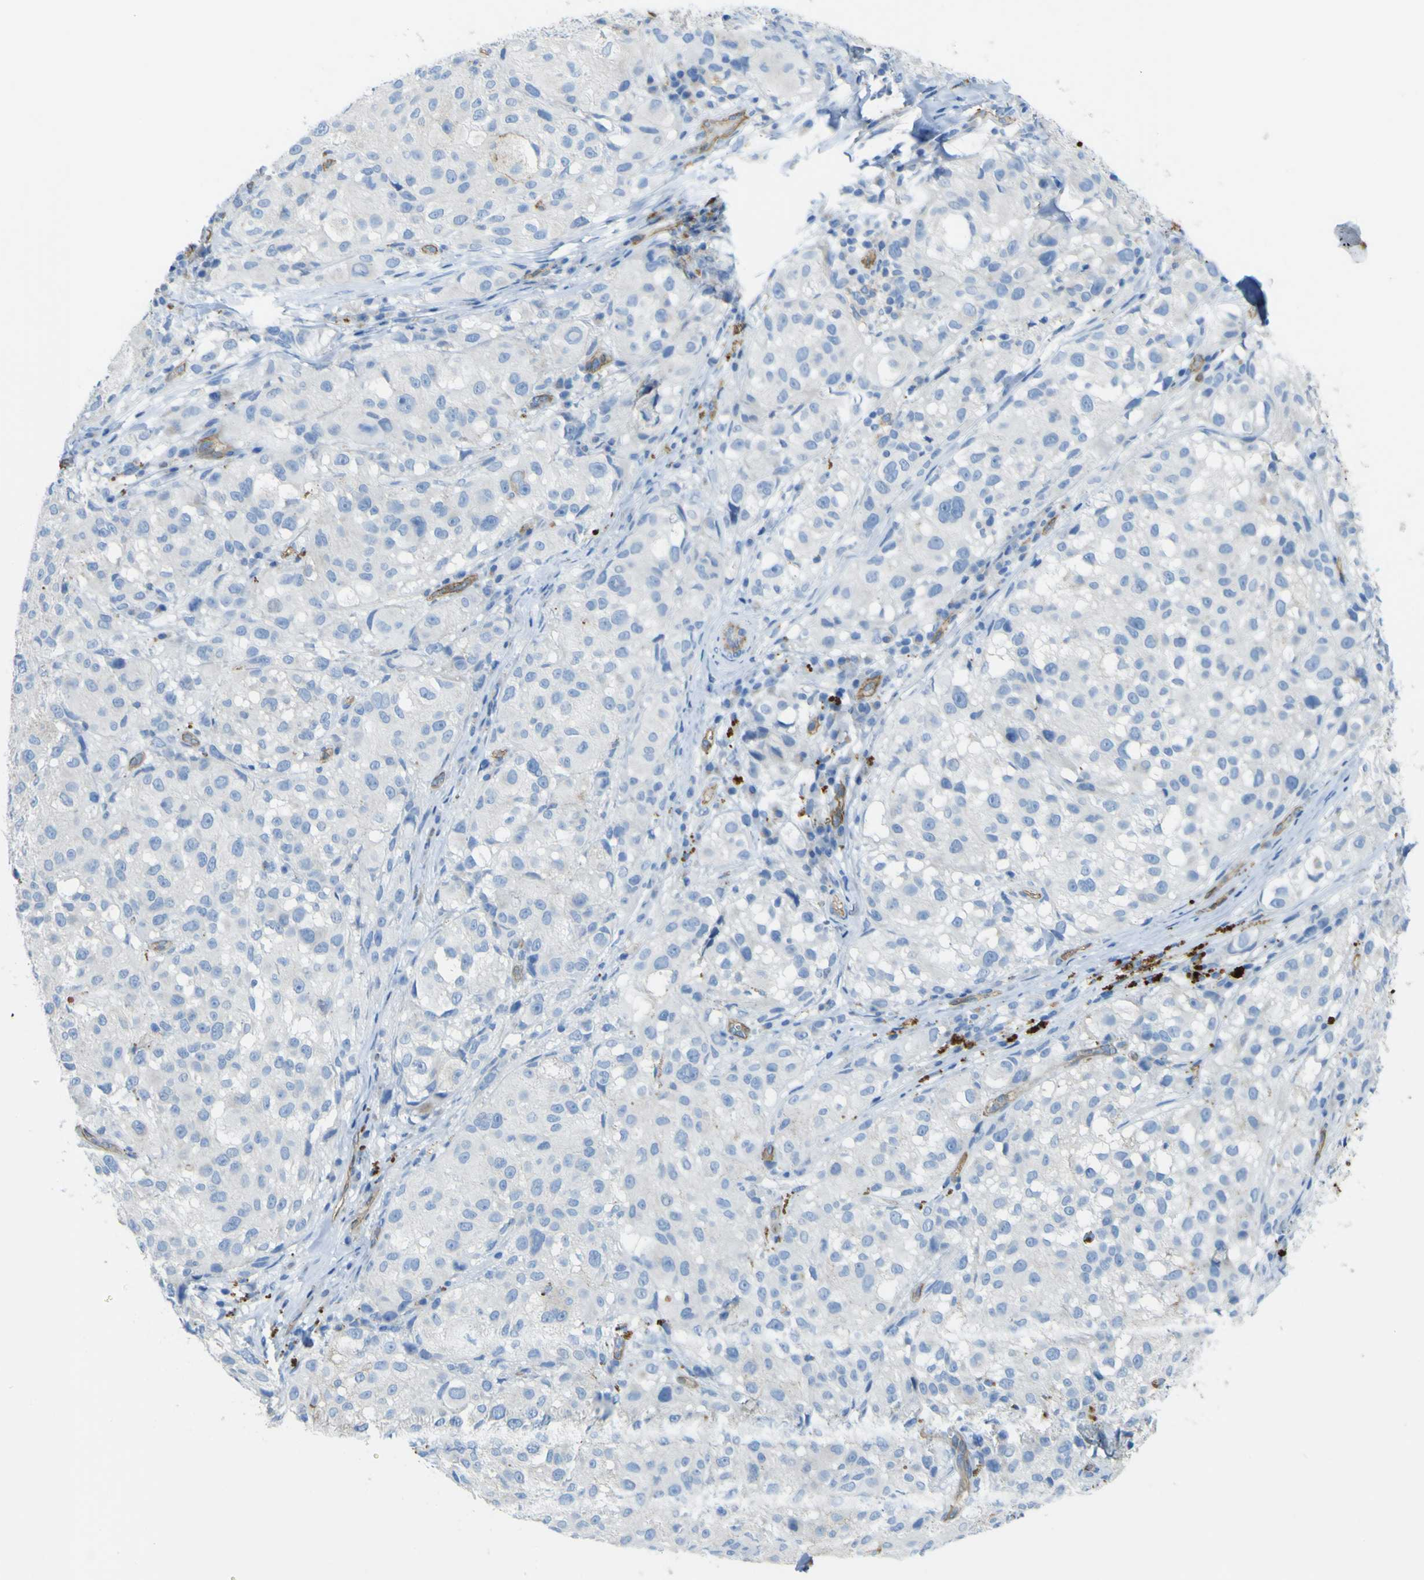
{"staining": {"intensity": "negative", "quantity": "none", "location": "none"}, "tissue": "melanoma", "cell_type": "Tumor cells", "image_type": "cancer", "snomed": [{"axis": "morphology", "description": "Necrosis, NOS"}, {"axis": "morphology", "description": "Malignant melanoma, NOS"}, {"axis": "topography", "description": "Skin"}], "caption": "An IHC image of melanoma is shown. There is no staining in tumor cells of melanoma.", "gene": "CD93", "patient": {"sex": "female", "age": 87}}